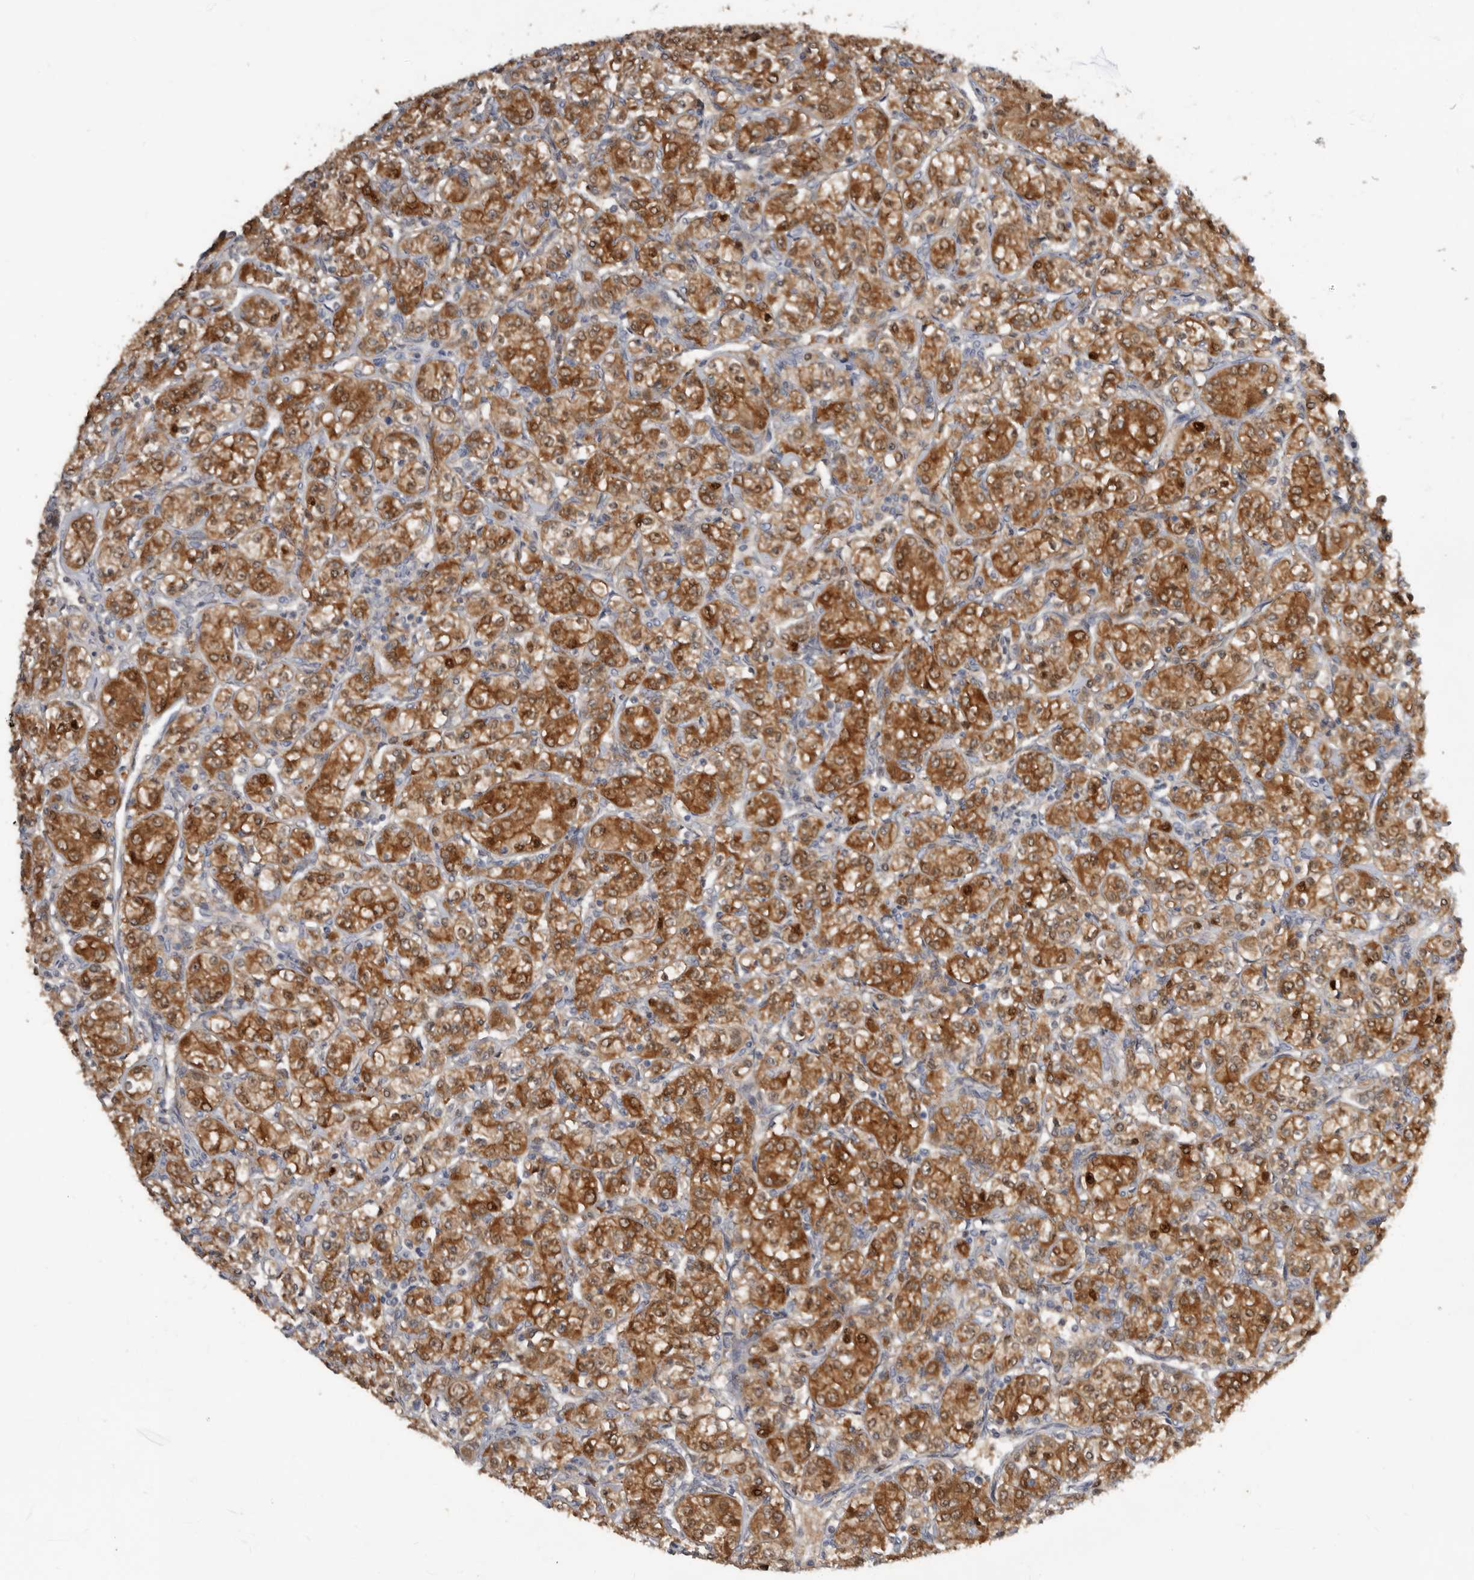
{"staining": {"intensity": "moderate", "quantity": ">75%", "location": "cytoplasmic/membranous"}, "tissue": "renal cancer", "cell_type": "Tumor cells", "image_type": "cancer", "snomed": [{"axis": "morphology", "description": "Adenocarcinoma, NOS"}, {"axis": "topography", "description": "Kidney"}], "caption": "Renal adenocarcinoma stained with a protein marker demonstrates moderate staining in tumor cells.", "gene": "RBKS", "patient": {"sex": "male", "age": 77}}